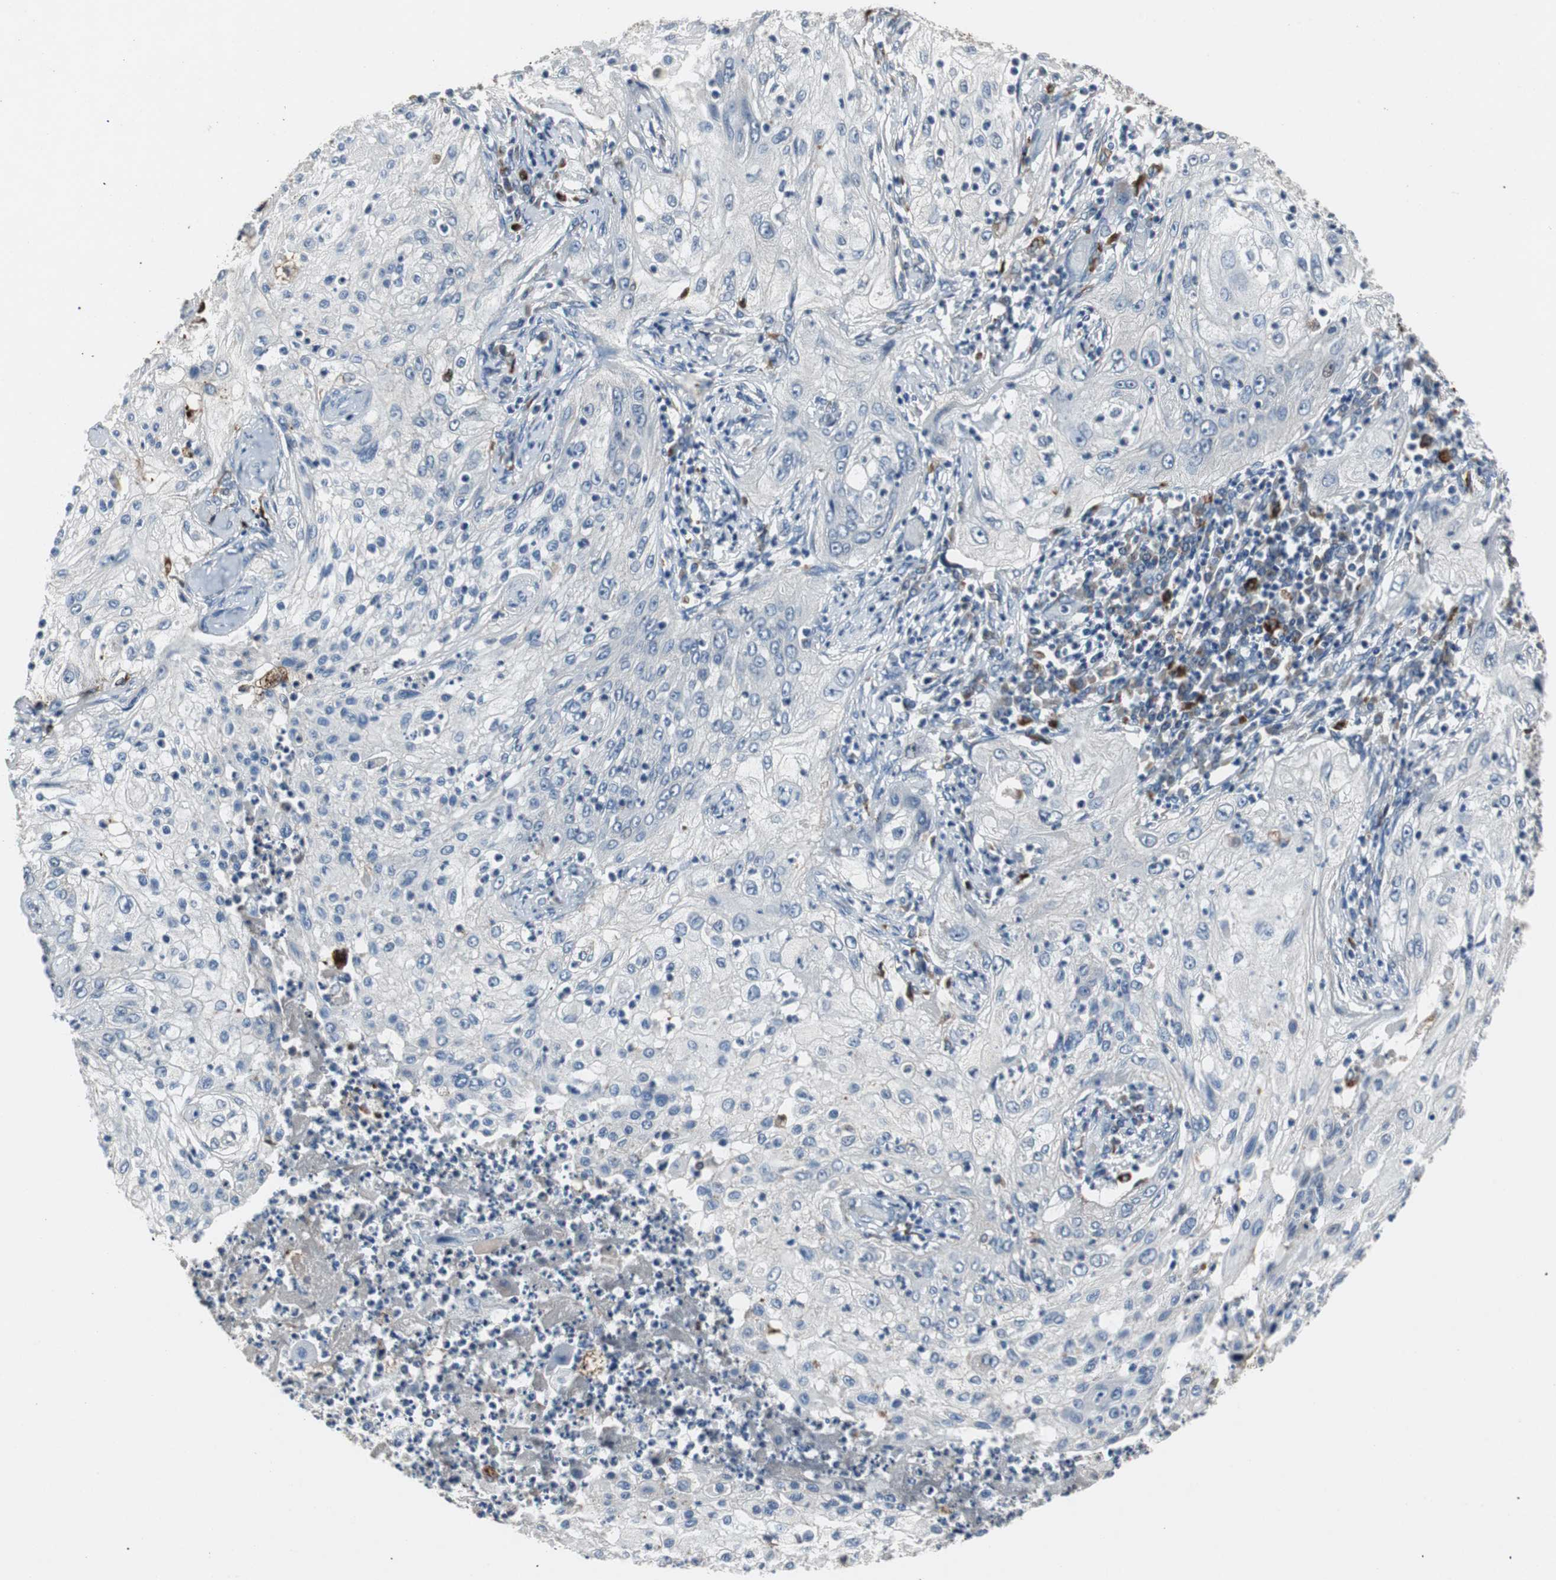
{"staining": {"intensity": "negative", "quantity": "none", "location": "none"}, "tissue": "lung cancer", "cell_type": "Tumor cells", "image_type": "cancer", "snomed": [{"axis": "morphology", "description": "Inflammation, NOS"}, {"axis": "morphology", "description": "Squamous cell carcinoma, NOS"}, {"axis": "topography", "description": "Lymph node"}, {"axis": "topography", "description": "Soft tissue"}, {"axis": "topography", "description": "Lung"}], "caption": "IHC micrograph of human lung squamous cell carcinoma stained for a protein (brown), which exhibits no expression in tumor cells.", "gene": "PCYT1B", "patient": {"sex": "male", "age": 66}}